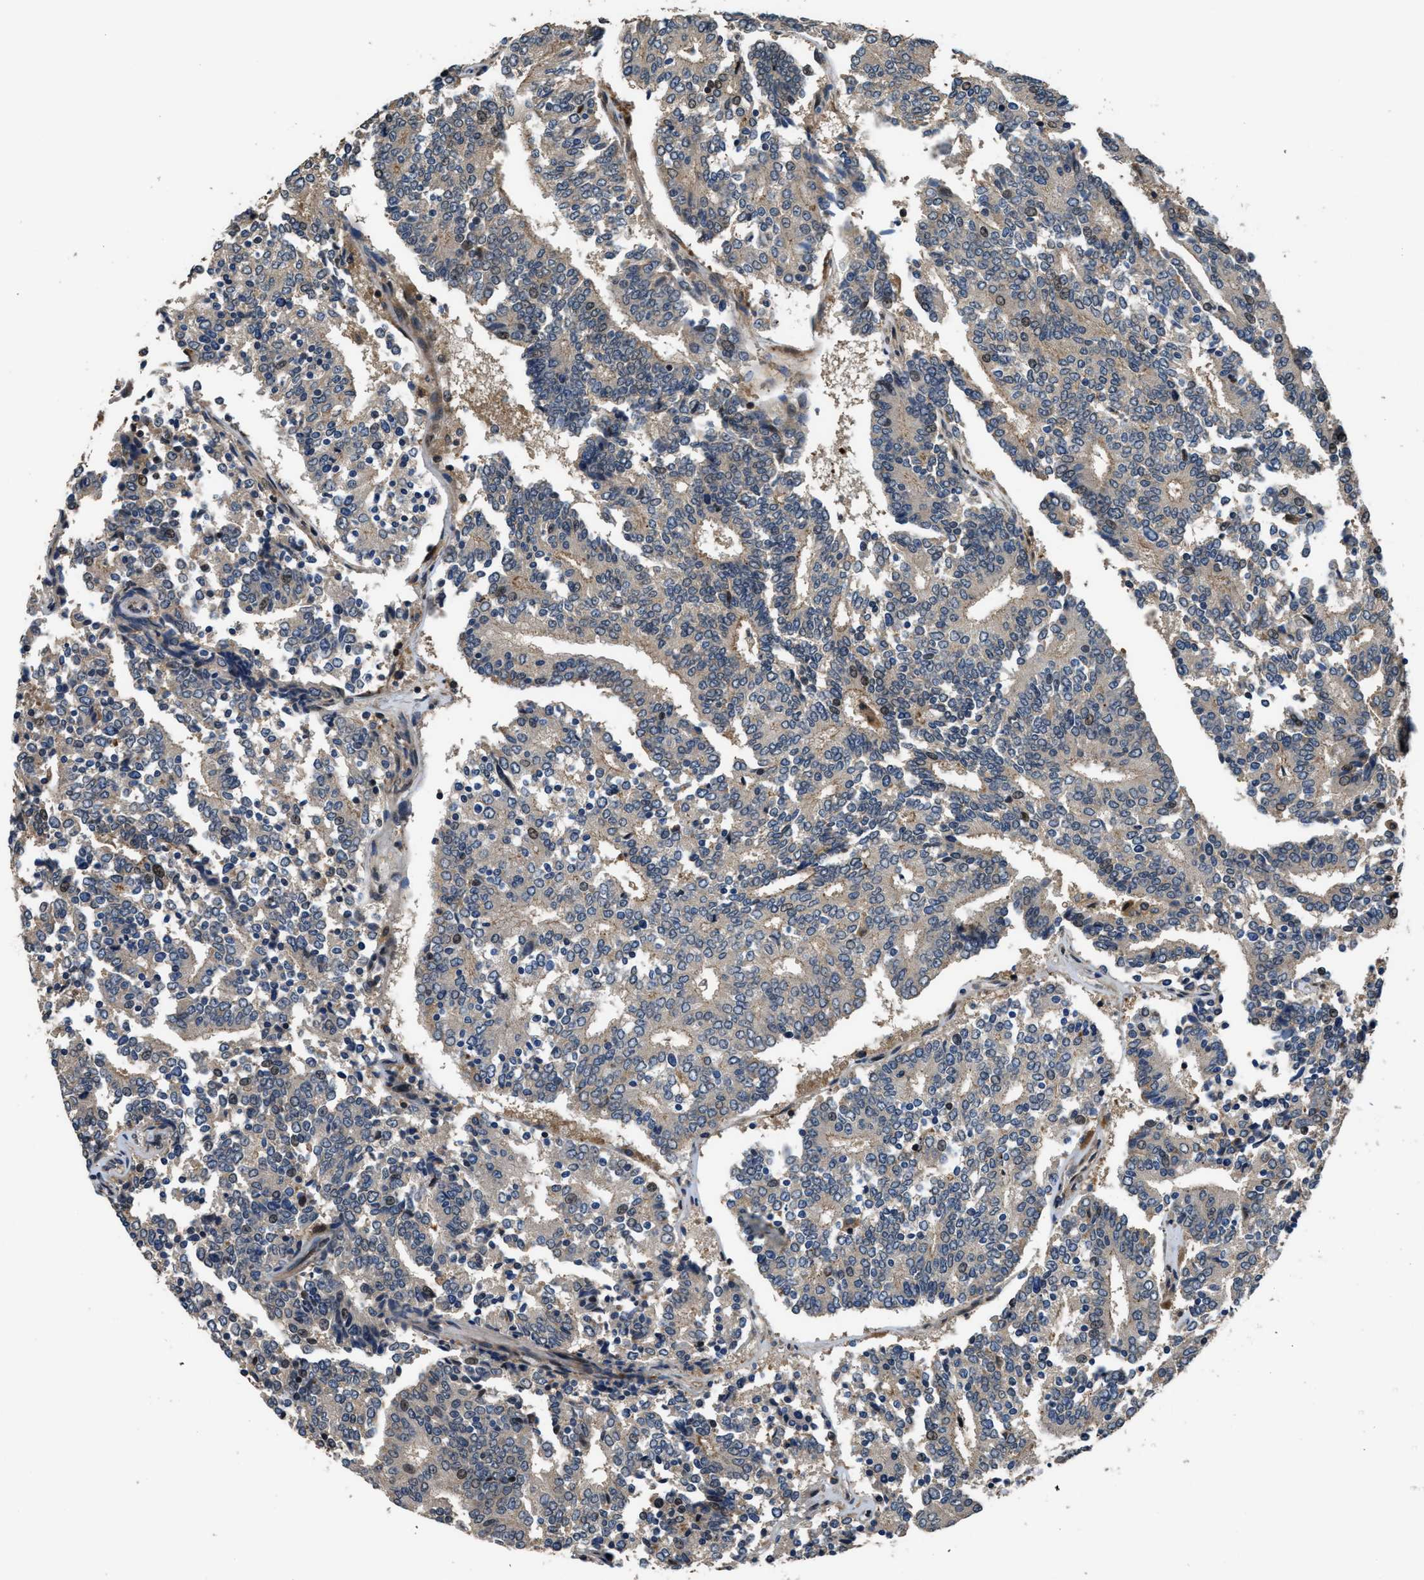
{"staining": {"intensity": "weak", "quantity": "<25%", "location": "cytoplasmic/membranous,nuclear"}, "tissue": "prostate cancer", "cell_type": "Tumor cells", "image_type": "cancer", "snomed": [{"axis": "morphology", "description": "Normal tissue, NOS"}, {"axis": "morphology", "description": "Adenocarcinoma, High grade"}, {"axis": "topography", "description": "Prostate"}, {"axis": "topography", "description": "Seminal veicle"}], "caption": "This is a micrograph of IHC staining of prostate cancer (high-grade adenocarcinoma), which shows no expression in tumor cells.", "gene": "CTBS", "patient": {"sex": "male", "age": 55}}